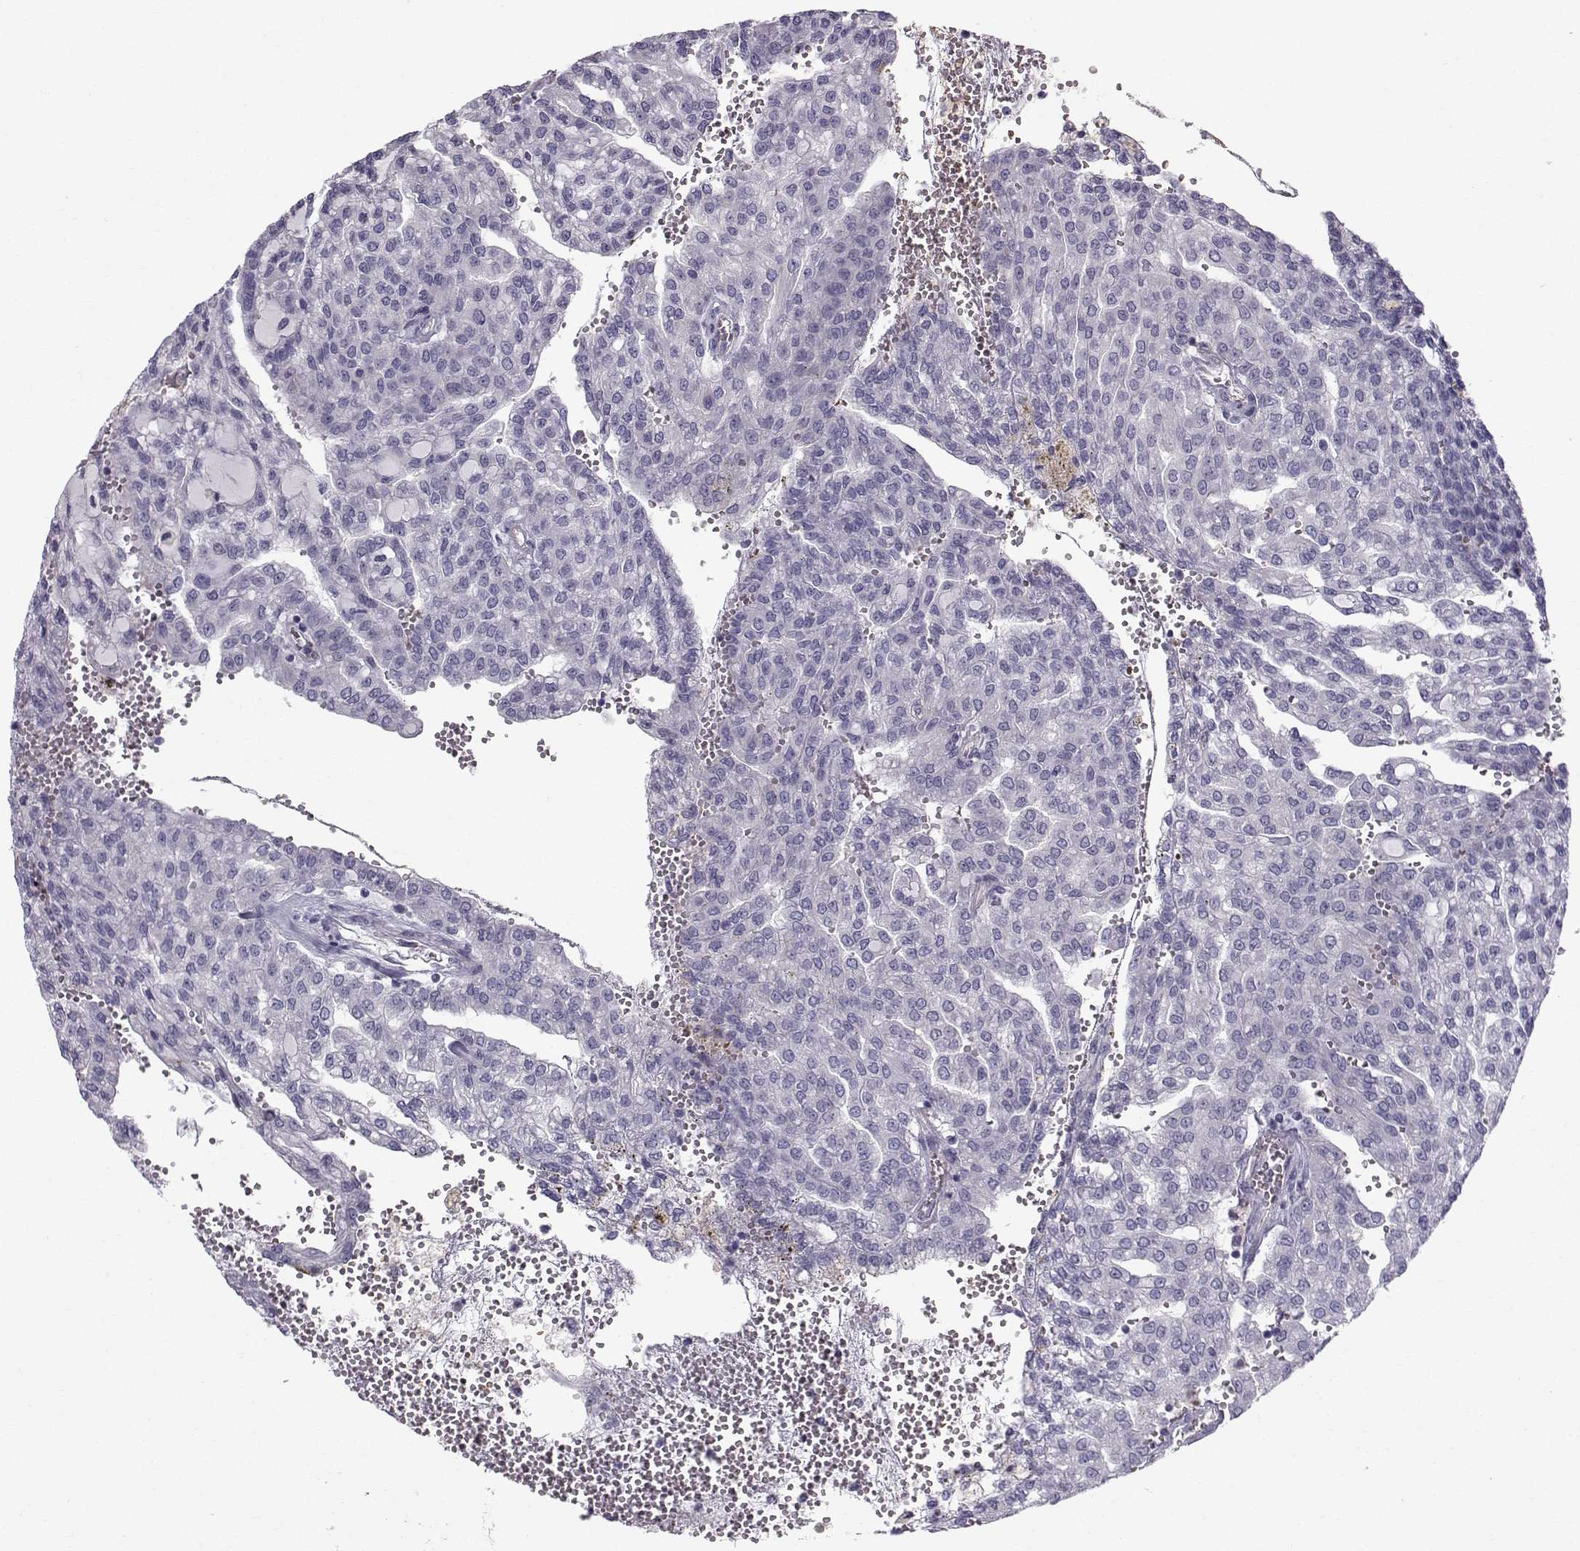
{"staining": {"intensity": "negative", "quantity": "none", "location": "none"}, "tissue": "renal cancer", "cell_type": "Tumor cells", "image_type": "cancer", "snomed": [{"axis": "morphology", "description": "Adenocarcinoma, NOS"}, {"axis": "topography", "description": "Kidney"}], "caption": "Immunohistochemistry micrograph of neoplastic tissue: human renal cancer (adenocarcinoma) stained with DAB (3,3'-diaminobenzidine) reveals no significant protein expression in tumor cells. (DAB immunohistochemistry (IHC) visualized using brightfield microscopy, high magnification).", "gene": "QPCT", "patient": {"sex": "male", "age": 63}}